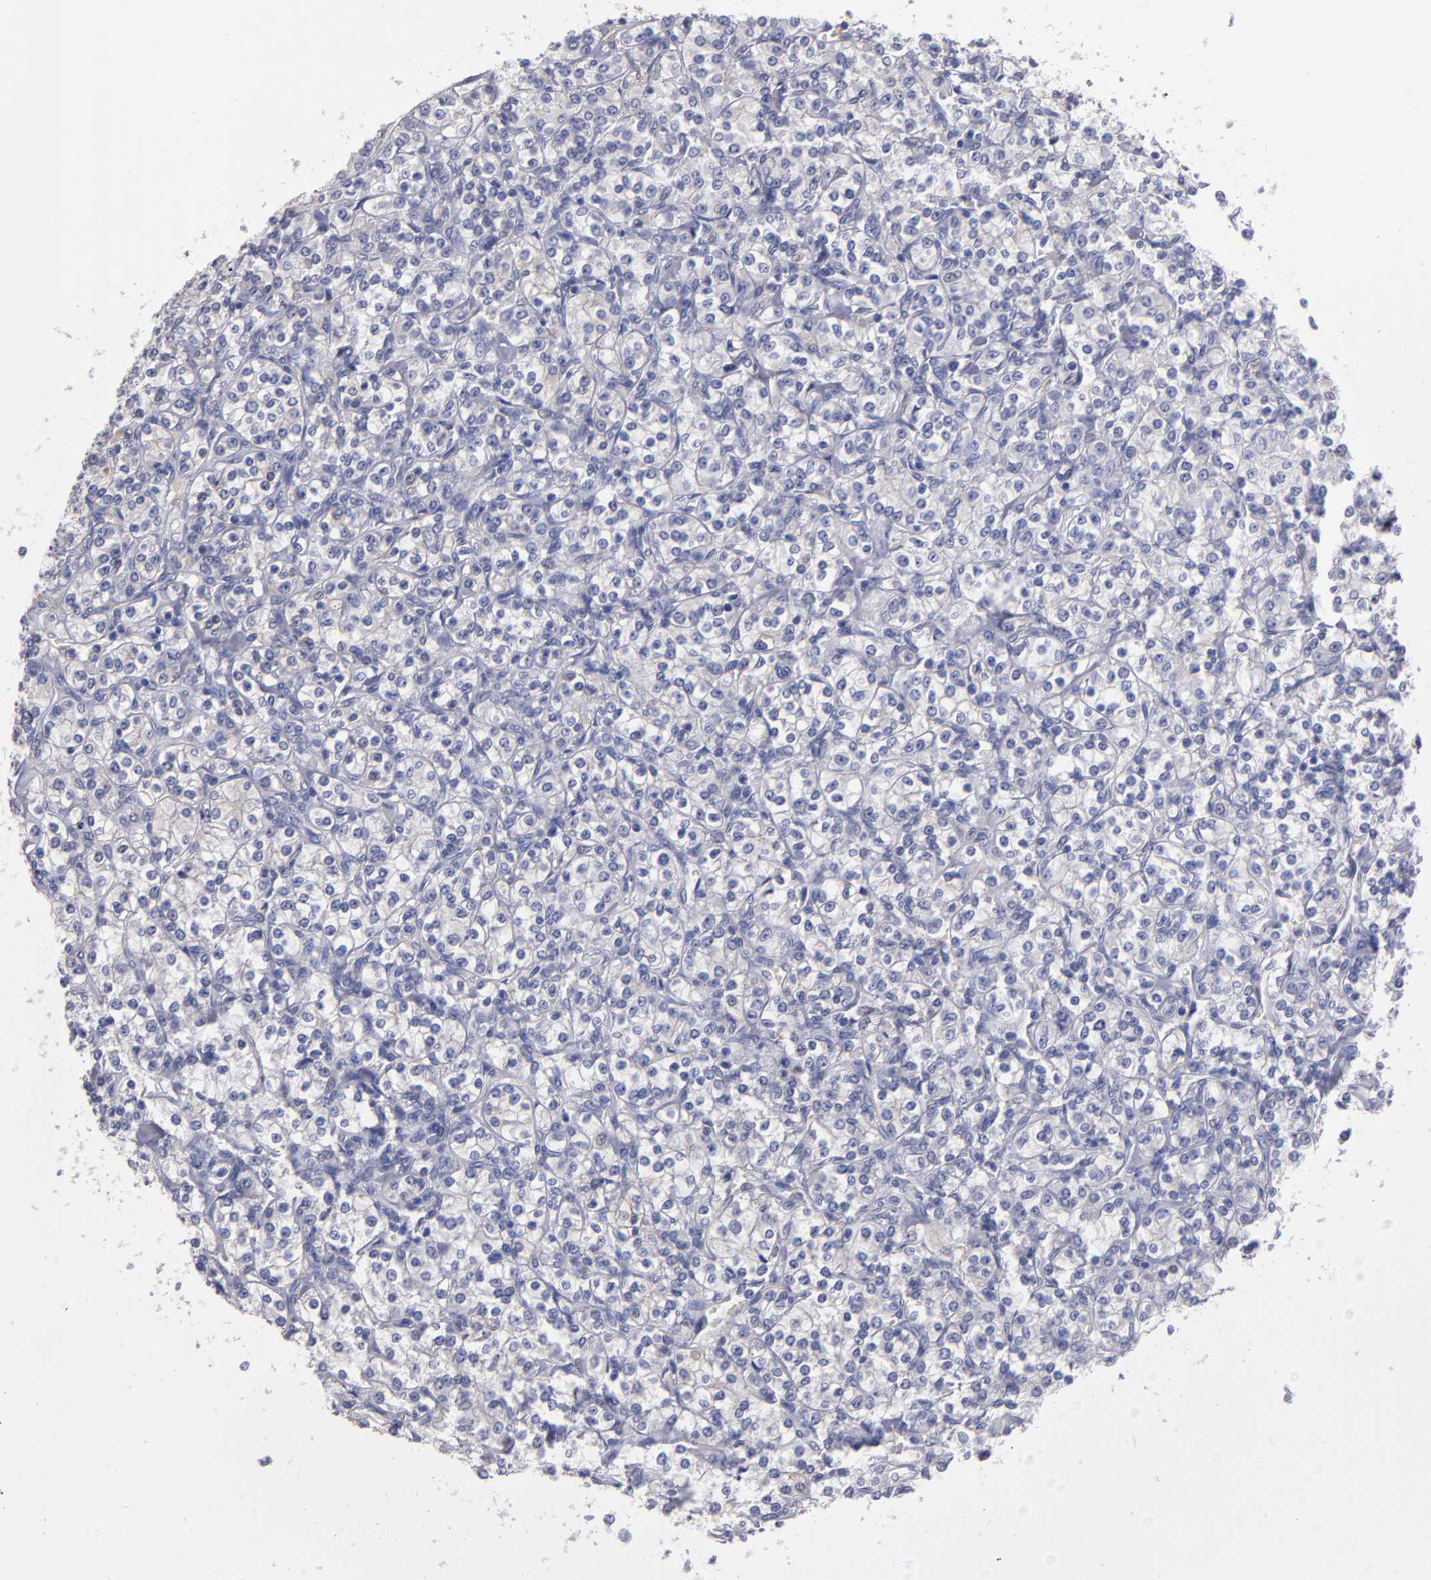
{"staining": {"intensity": "negative", "quantity": "none", "location": "none"}, "tissue": "renal cancer", "cell_type": "Tumor cells", "image_type": "cancer", "snomed": [{"axis": "morphology", "description": "Adenocarcinoma, NOS"}, {"axis": "topography", "description": "Kidney"}], "caption": "Histopathology image shows no significant protein staining in tumor cells of renal cancer.", "gene": "CDH3", "patient": {"sex": "male", "age": 77}}